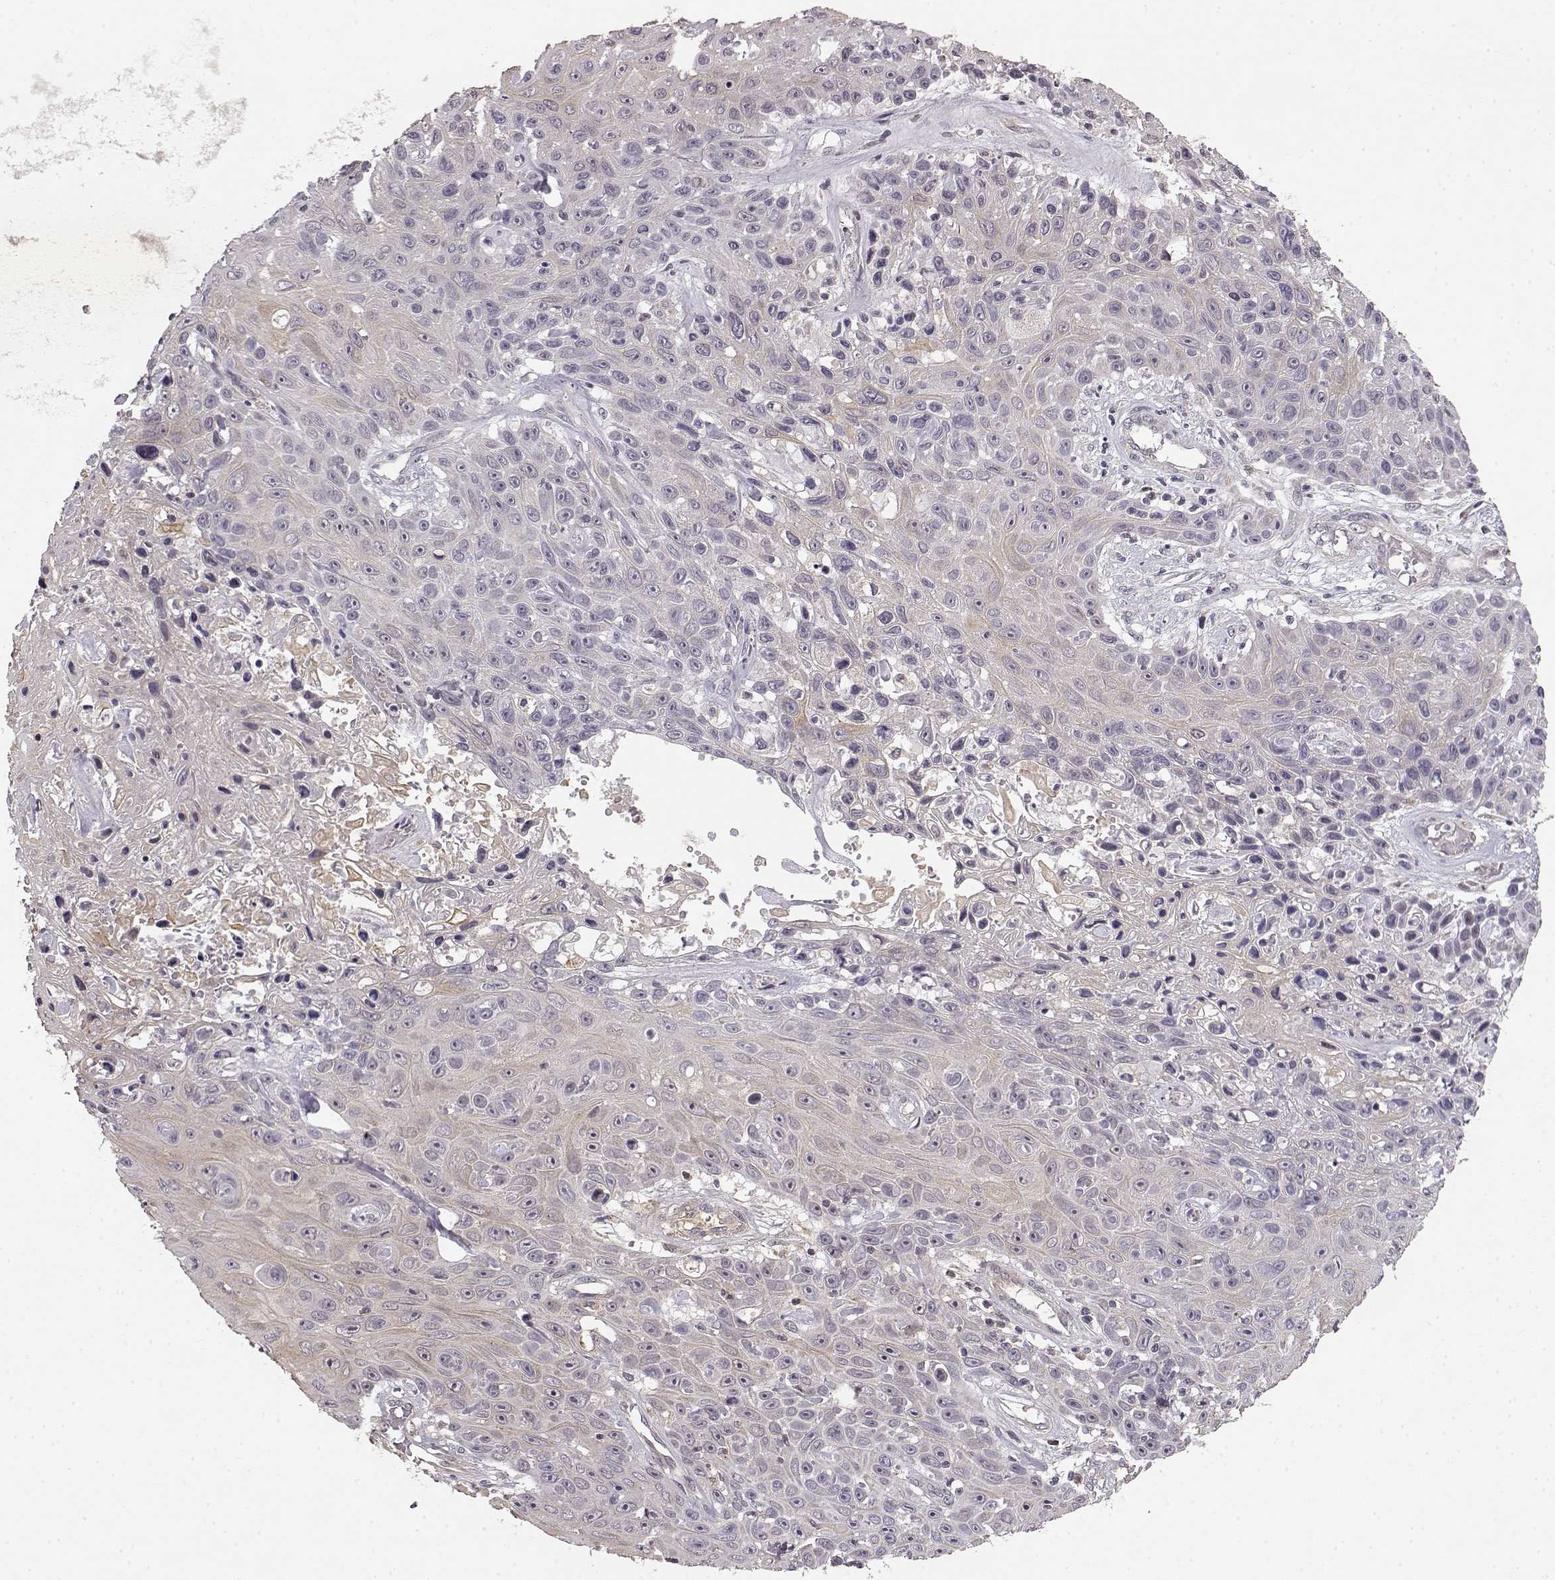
{"staining": {"intensity": "weak", "quantity": "<25%", "location": "cytoplasmic/membranous"}, "tissue": "skin cancer", "cell_type": "Tumor cells", "image_type": "cancer", "snomed": [{"axis": "morphology", "description": "Squamous cell carcinoma, NOS"}, {"axis": "topography", "description": "Skin"}], "caption": "This is a micrograph of immunohistochemistry staining of skin cancer, which shows no positivity in tumor cells.", "gene": "BACH2", "patient": {"sex": "male", "age": 82}}